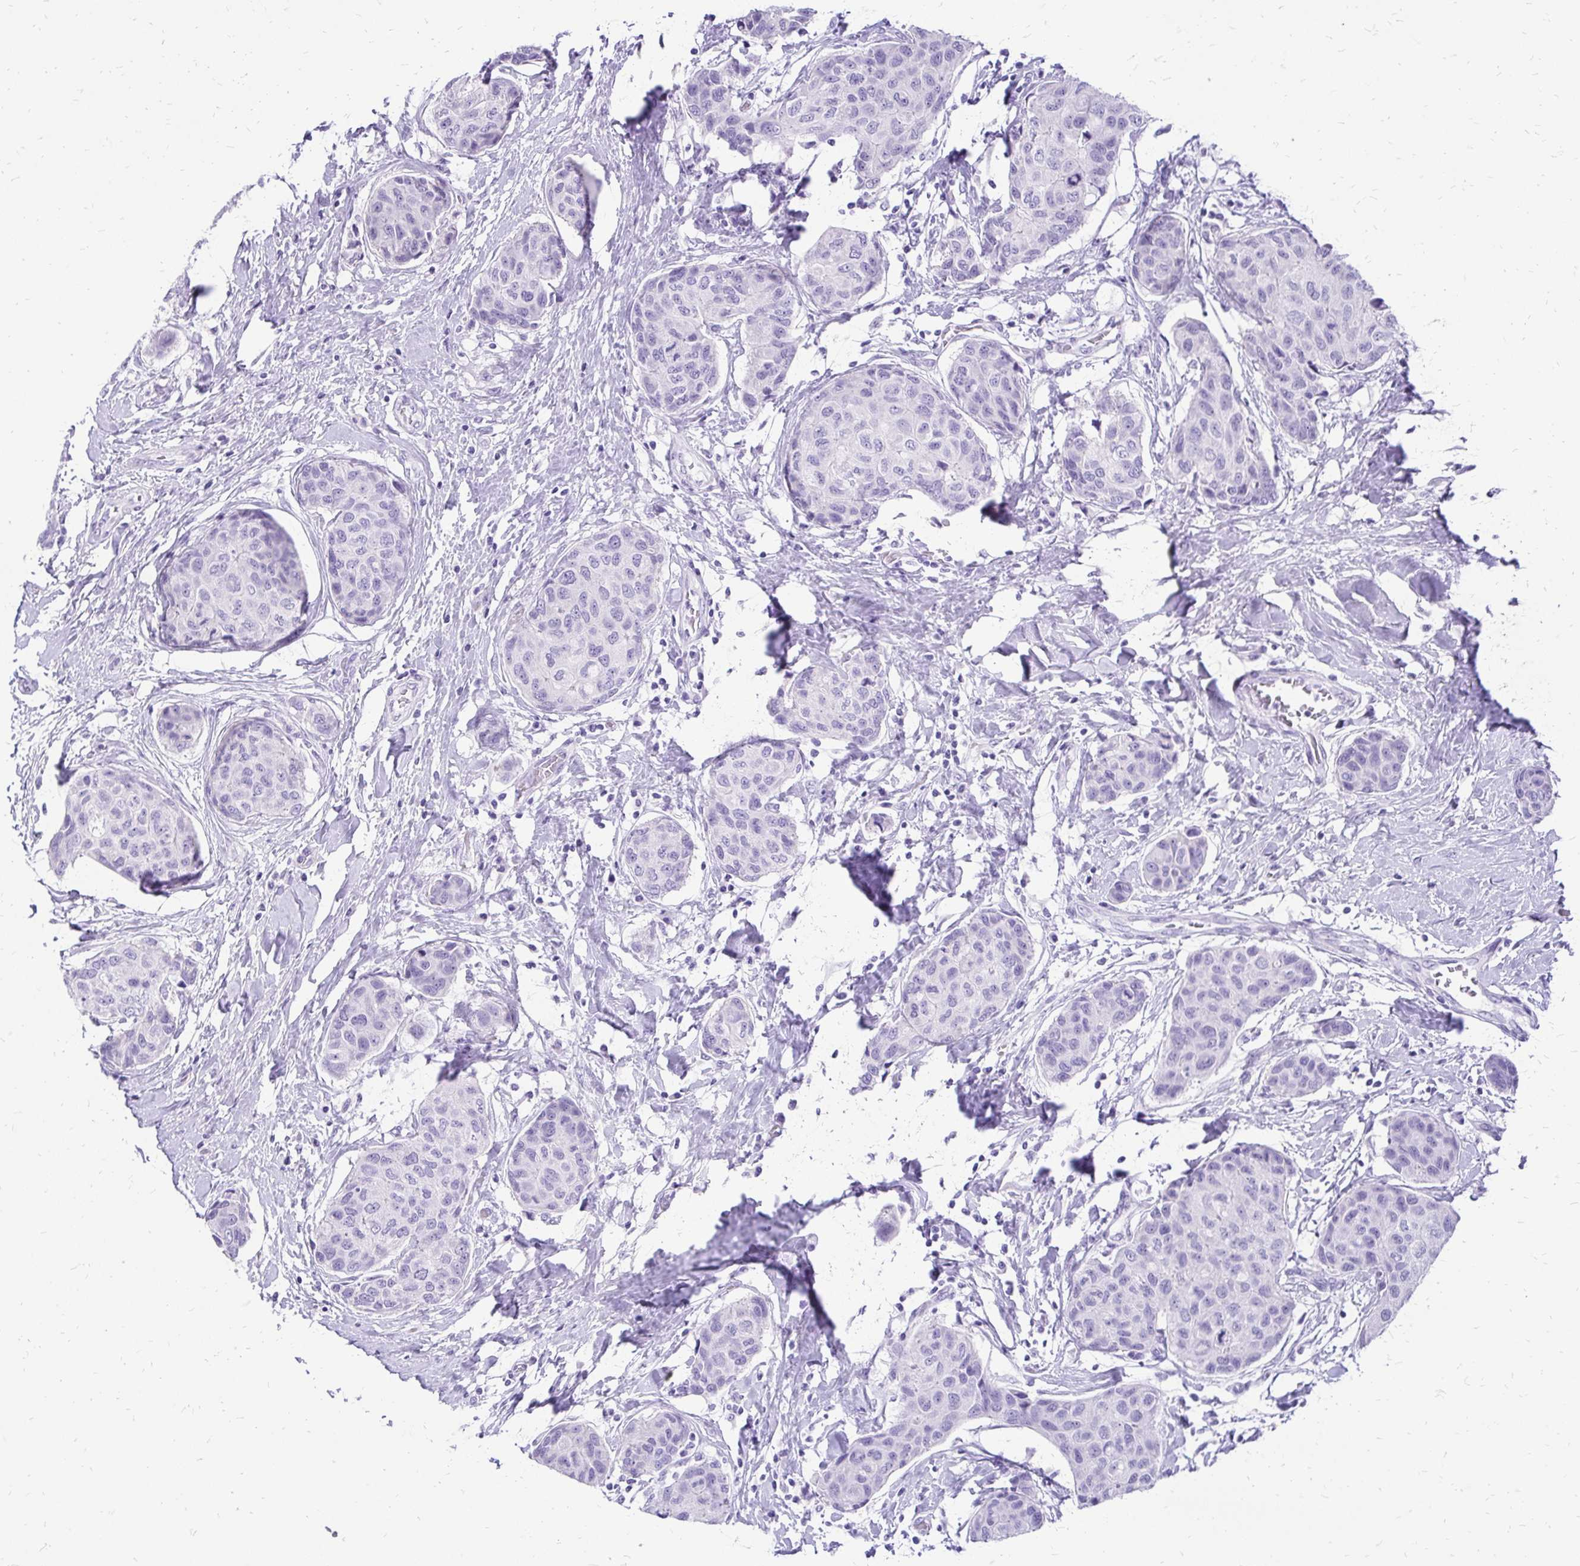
{"staining": {"intensity": "negative", "quantity": "none", "location": "none"}, "tissue": "breast cancer", "cell_type": "Tumor cells", "image_type": "cancer", "snomed": [{"axis": "morphology", "description": "Duct carcinoma"}, {"axis": "topography", "description": "Breast"}], "caption": "This is an immunohistochemistry photomicrograph of human infiltrating ductal carcinoma (breast). There is no positivity in tumor cells.", "gene": "SLC32A1", "patient": {"sex": "female", "age": 80}}